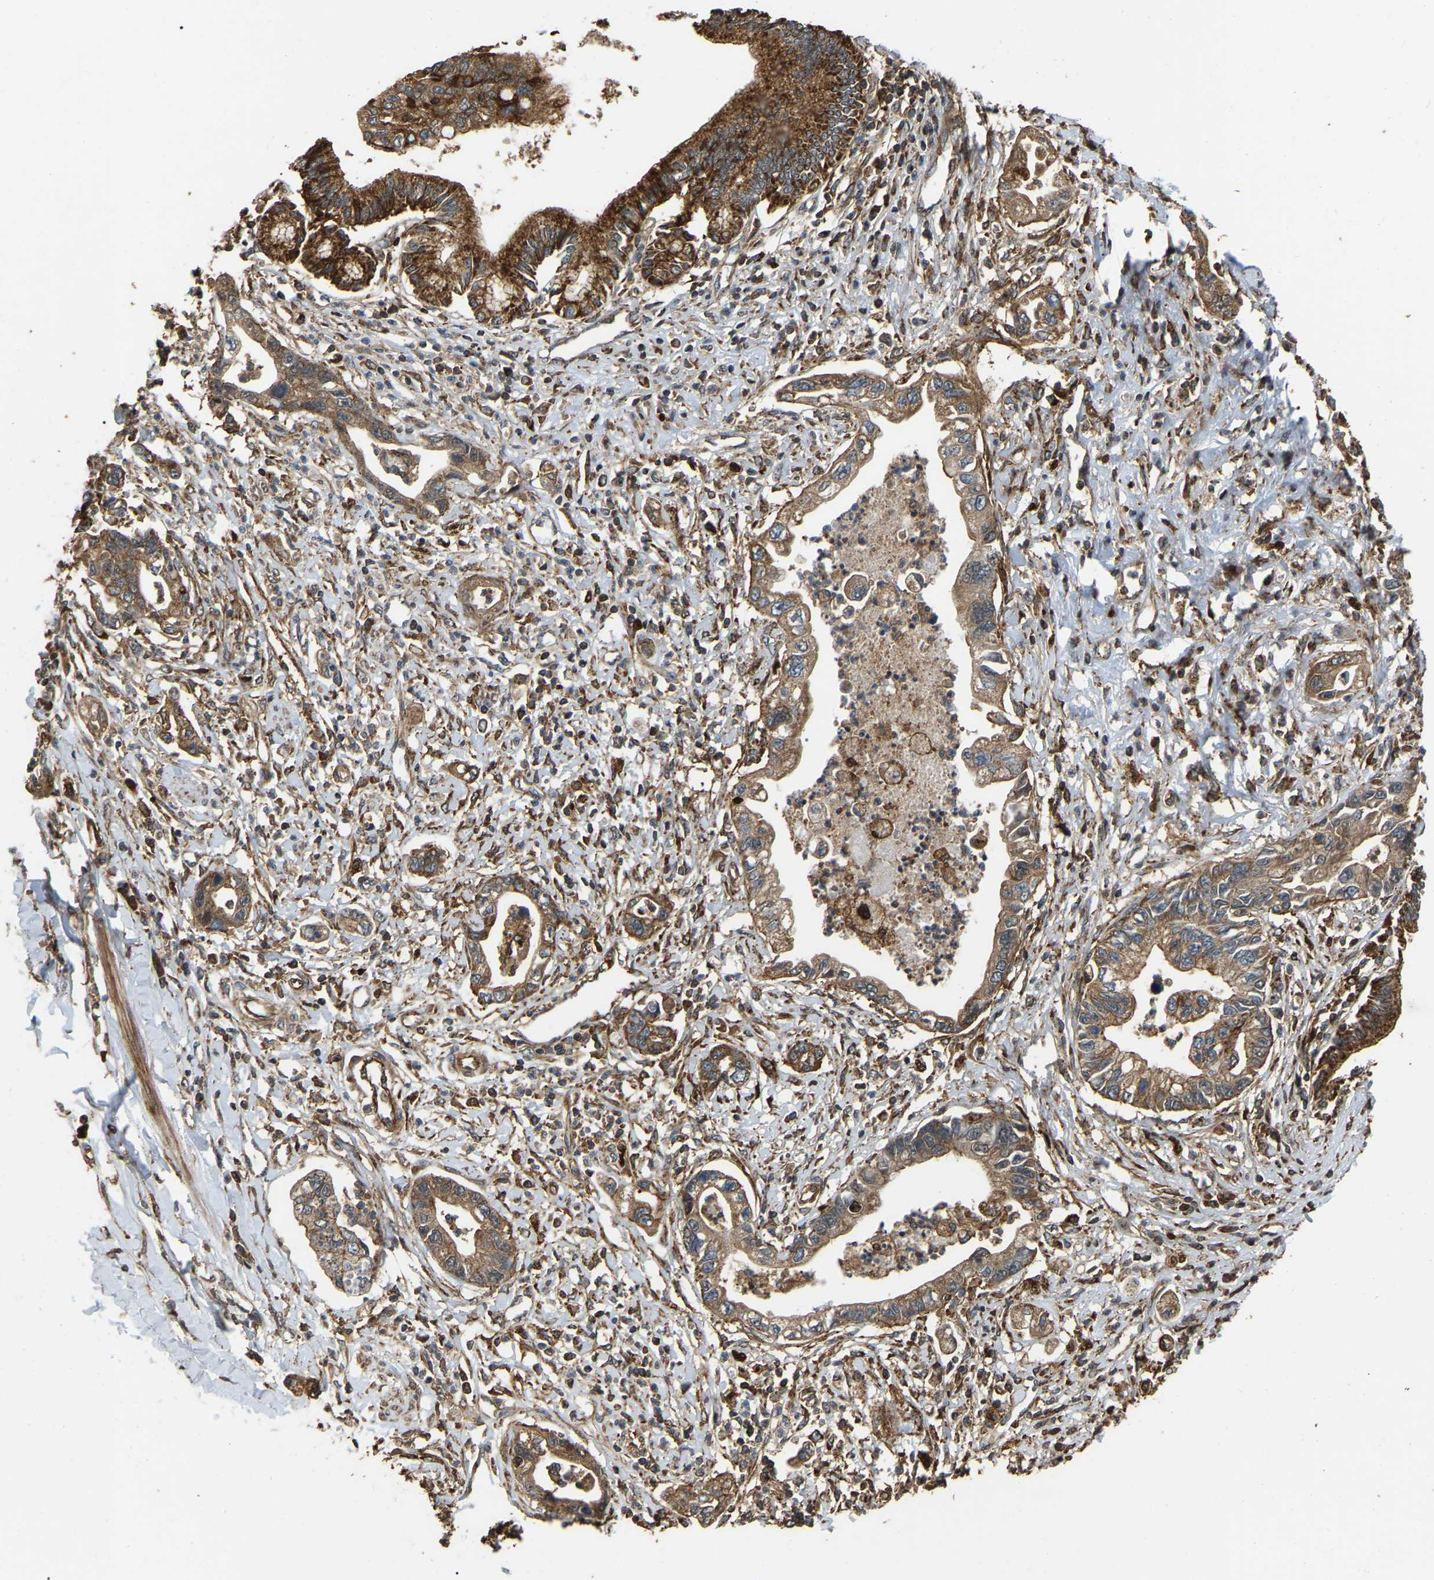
{"staining": {"intensity": "moderate", "quantity": ">75%", "location": "cytoplasmic/membranous"}, "tissue": "pancreatic cancer", "cell_type": "Tumor cells", "image_type": "cancer", "snomed": [{"axis": "morphology", "description": "Adenocarcinoma, NOS"}, {"axis": "topography", "description": "Pancreas"}], "caption": "IHC (DAB (3,3'-diaminobenzidine)) staining of human adenocarcinoma (pancreatic) shows moderate cytoplasmic/membranous protein expression in approximately >75% of tumor cells.", "gene": "SAMD9L", "patient": {"sex": "male", "age": 56}}